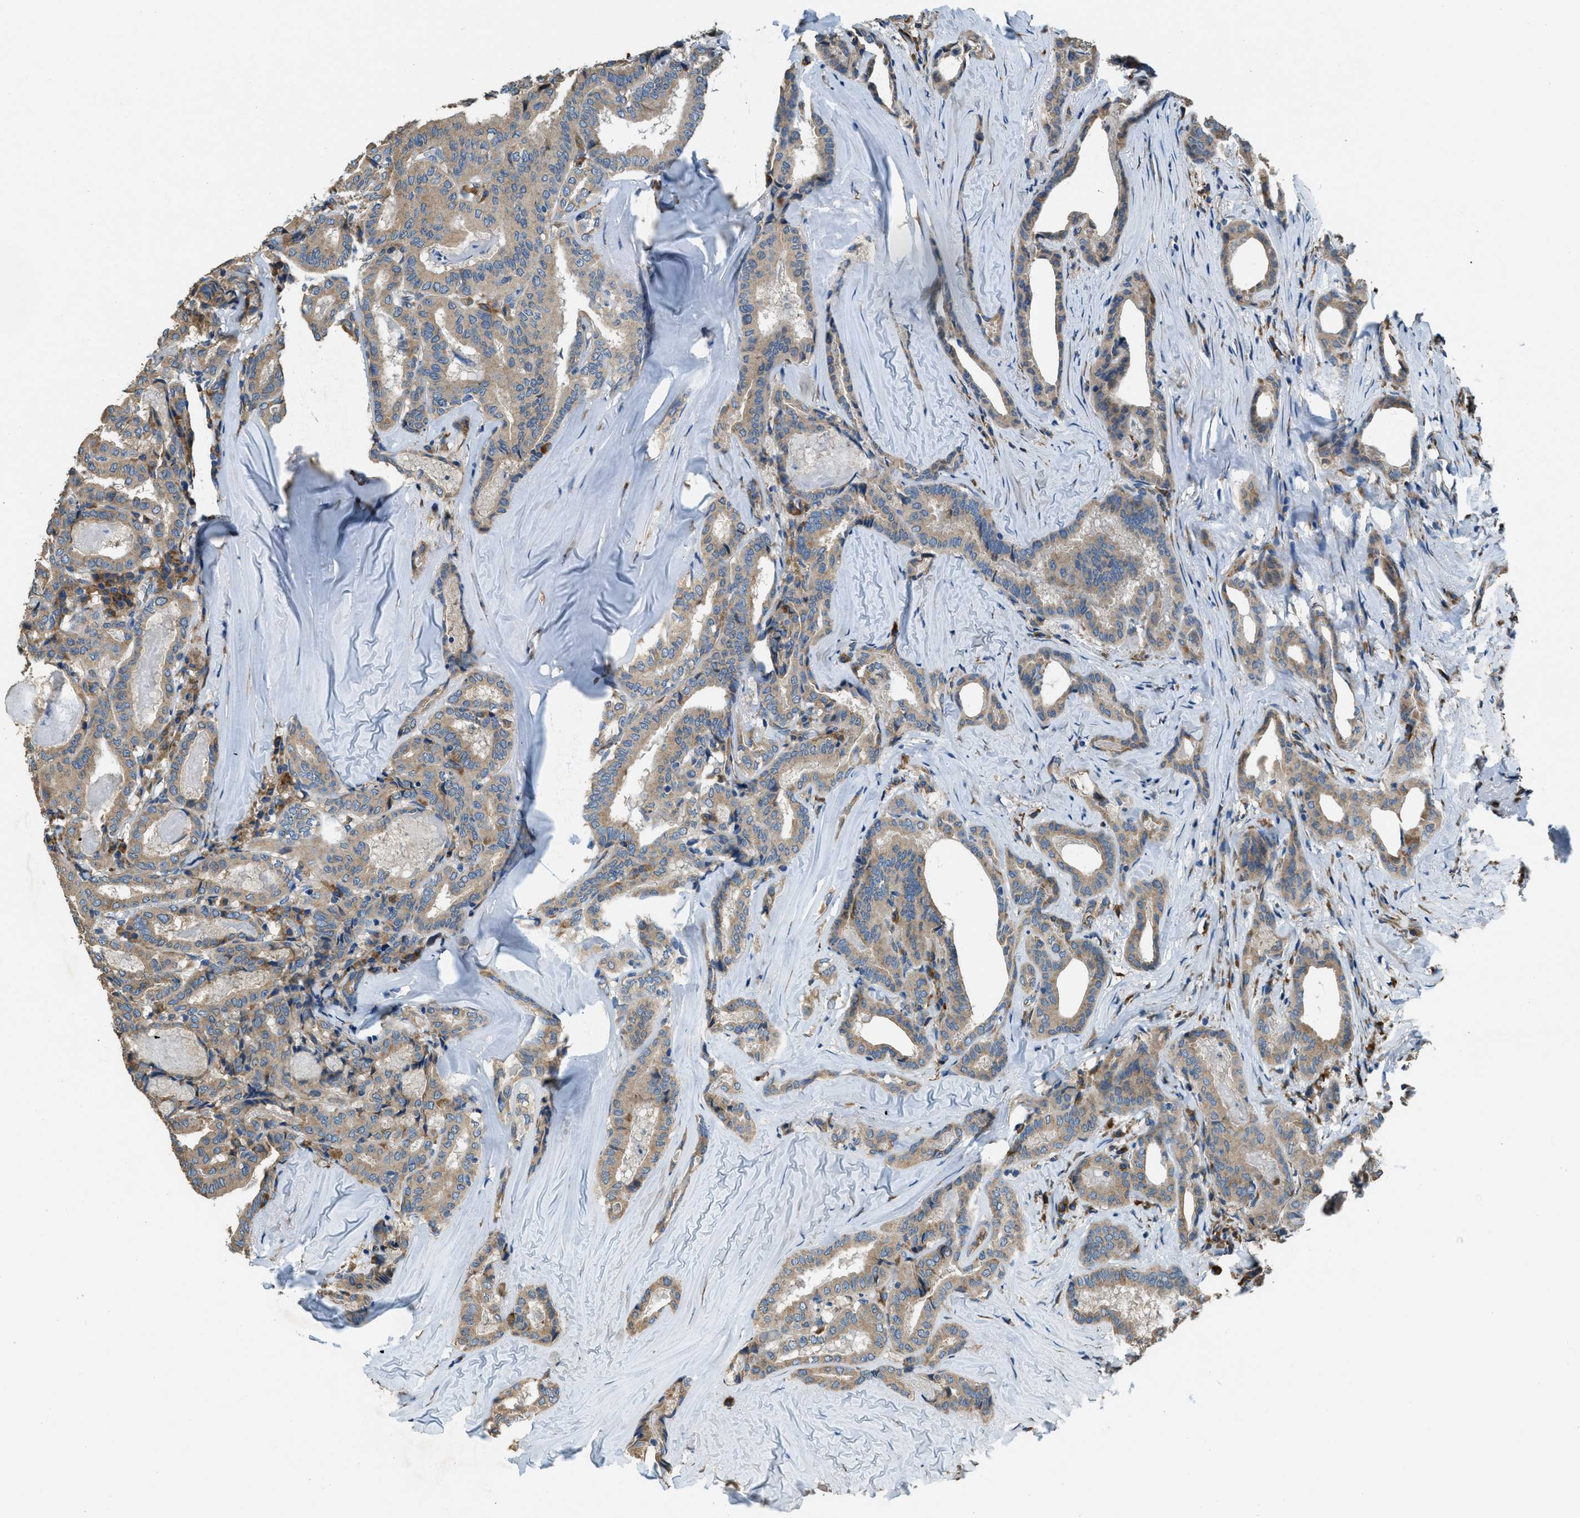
{"staining": {"intensity": "weak", "quantity": ">75%", "location": "cytoplasmic/membranous"}, "tissue": "thyroid cancer", "cell_type": "Tumor cells", "image_type": "cancer", "snomed": [{"axis": "morphology", "description": "Papillary adenocarcinoma, NOS"}, {"axis": "topography", "description": "Thyroid gland"}], "caption": "A brown stain labels weak cytoplasmic/membranous positivity of a protein in human papillary adenocarcinoma (thyroid) tumor cells. Using DAB (3,3'-diaminobenzidine) (brown) and hematoxylin (blue) stains, captured at high magnification using brightfield microscopy.", "gene": "GIMAP8", "patient": {"sex": "female", "age": 42}}